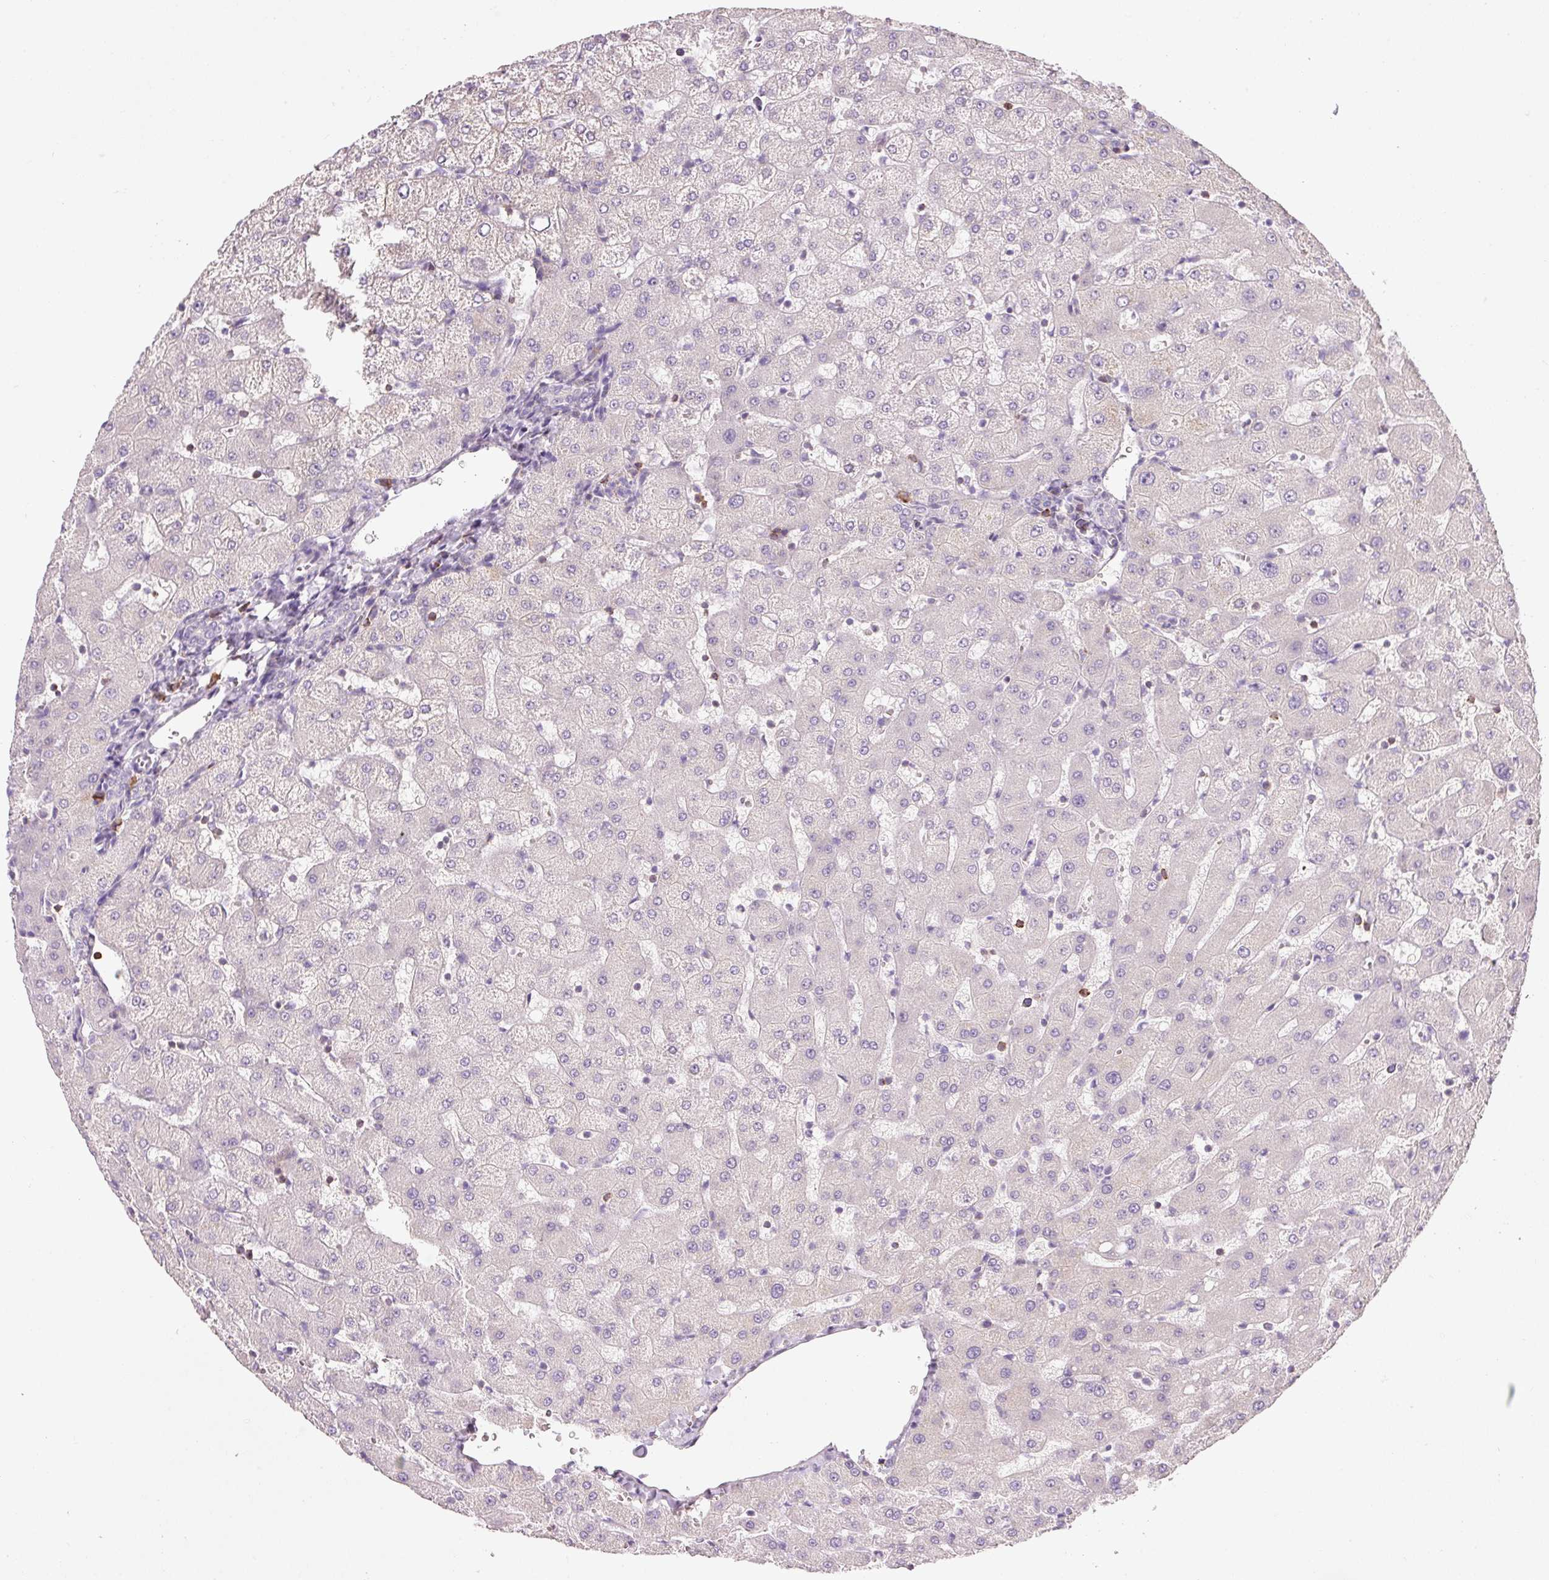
{"staining": {"intensity": "negative", "quantity": "none", "location": "none"}, "tissue": "liver", "cell_type": "Cholangiocytes", "image_type": "normal", "snomed": [{"axis": "morphology", "description": "Normal tissue, NOS"}, {"axis": "topography", "description": "Liver"}], "caption": "This is an immunohistochemistry micrograph of unremarkable human liver. There is no positivity in cholangiocytes.", "gene": "HAX1", "patient": {"sex": "female", "age": 63}}